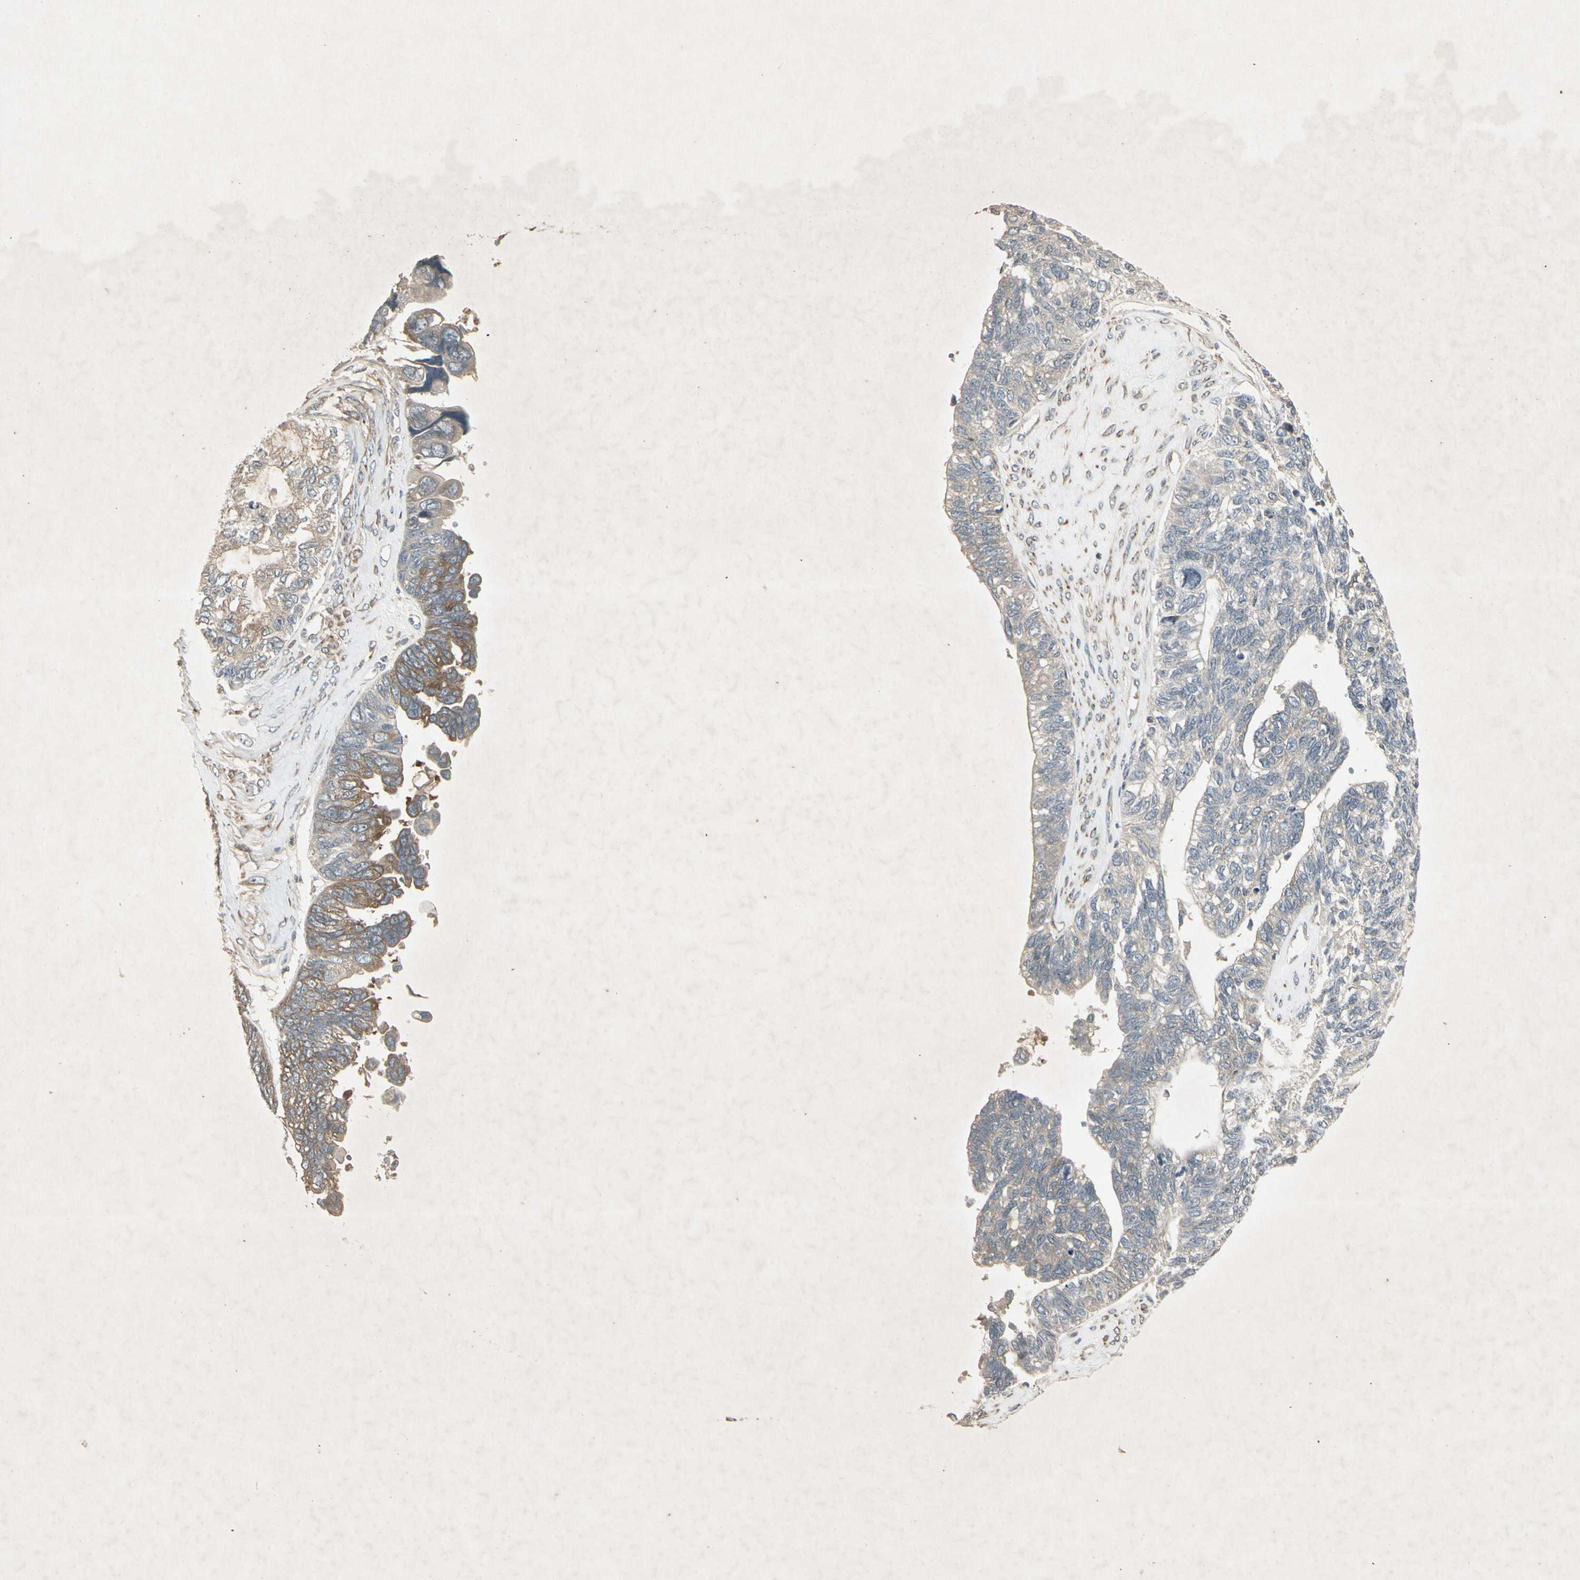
{"staining": {"intensity": "negative", "quantity": "none", "location": "none"}, "tissue": "ovarian cancer", "cell_type": "Tumor cells", "image_type": "cancer", "snomed": [{"axis": "morphology", "description": "Cystadenocarcinoma, serous, NOS"}, {"axis": "topography", "description": "Ovary"}], "caption": "Tumor cells show no significant expression in serous cystadenocarcinoma (ovarian).", "gene": "TEK", "patient": {"sex": "female", "age": 79}}